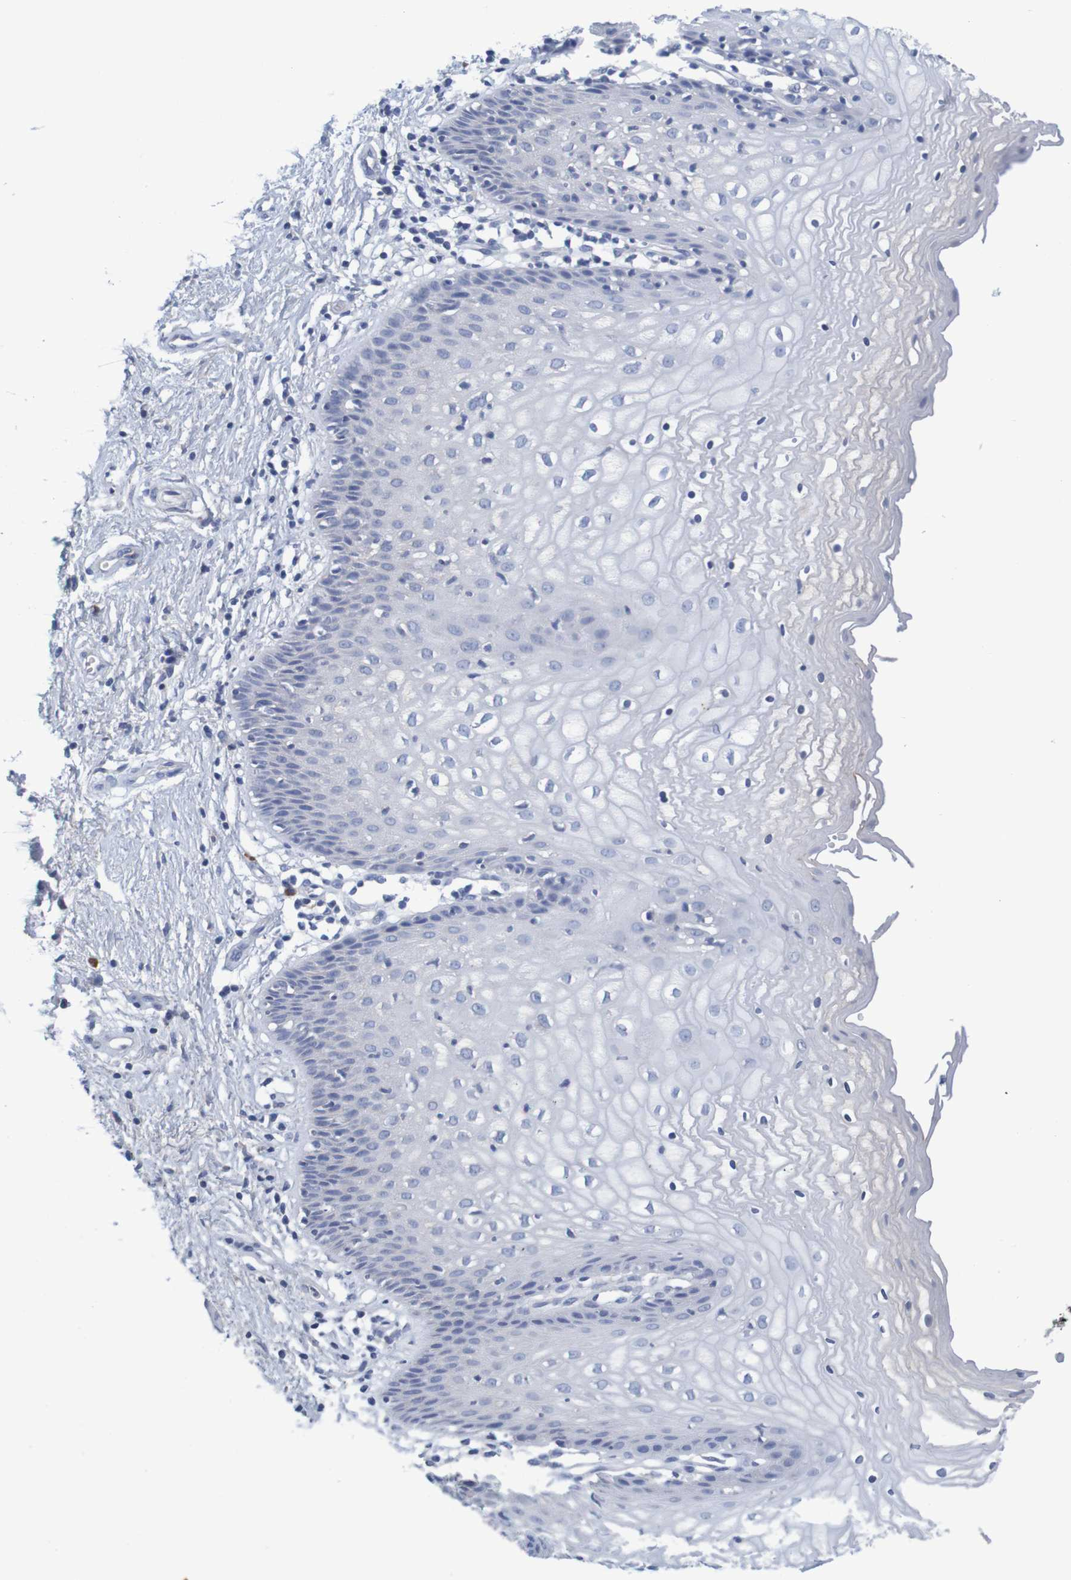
{"staining": {"intensity": "negative", "quantity": "none", "location": "none"}, "tissue": "vagina", "cell_type": "Squamous epithelial cells", "image_type": "normal", "snomed": [{"axis": "morphology", "description": "Normal tissue, NOS"}, {"axis": "topography", "description": "Vagina"}], "caption": "Immunohistochemistry (IHC) micrograph of benign vagina: vagina stained with DAB reveals no significant protein positivity in squamous epithelial cells.", "gene": "LTA", "patient": {"sex": "female", "age": 34}}